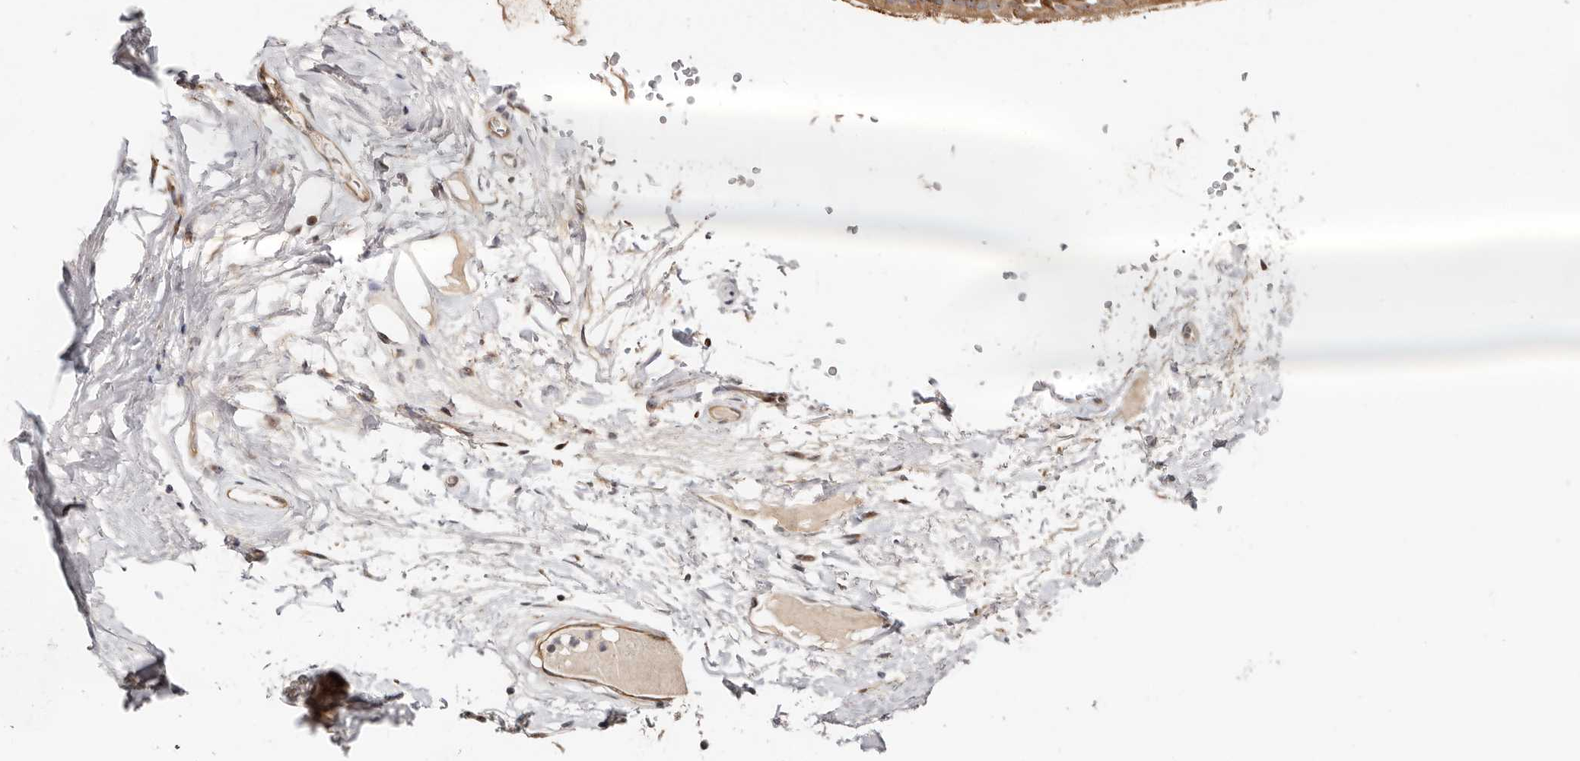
{"staining": {"intensity": "negative", "quantity": "none", "location": "none"}, "tissue": "adipose tissue", "cell_type": "Adipocytes", "image_type": "normal", "snomed": [{"axis": "morphology", "description": "Normal tissue, NOS"}, {"axis": "topography", "description": "Cartilage tissue"}], "caption": "Immunohistochemistry (IHC) photomicrograph of normal adipose tissue: adipose tissue stained with DAB displays no significant protein positivity in adipocytes.", "gene": "ODF2L", "patient": {"sex": "female", "age": 63}}